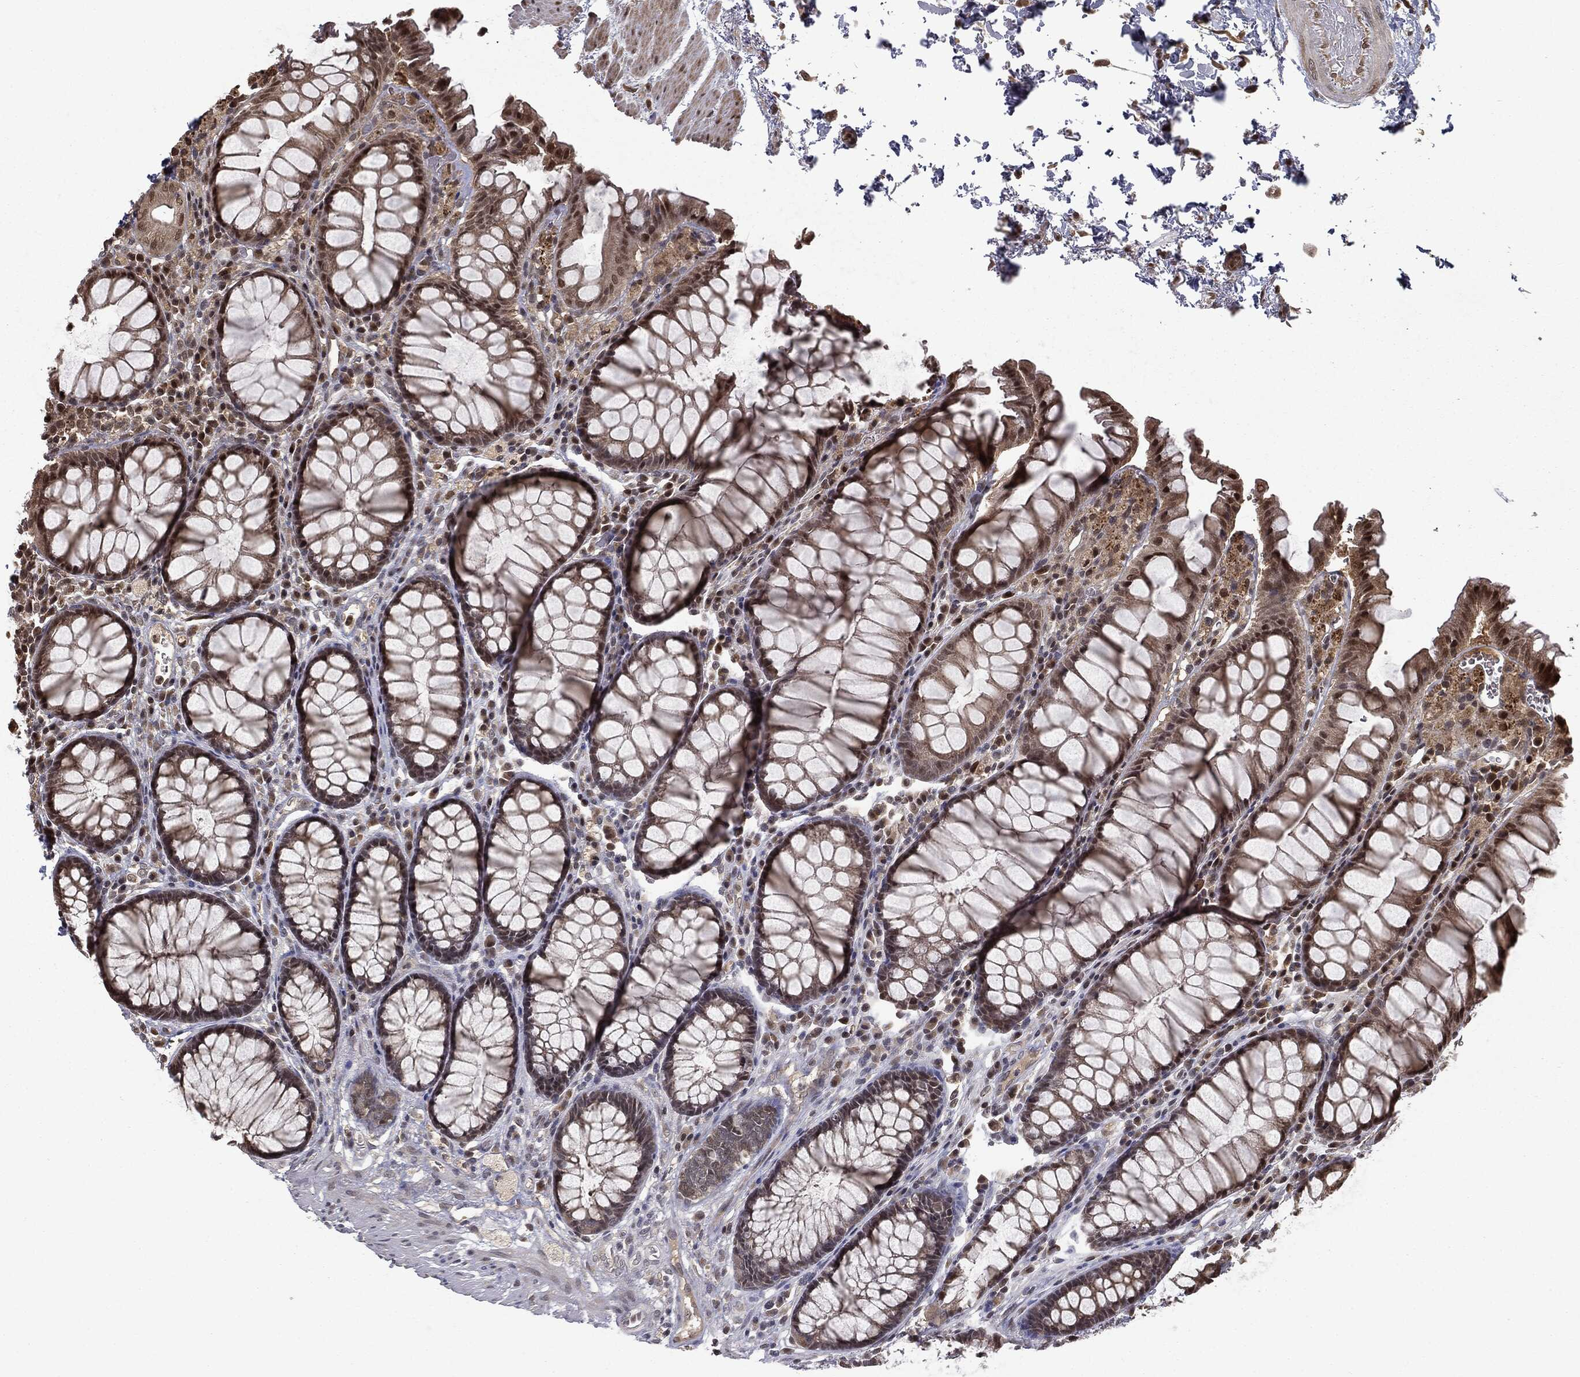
{"staining": {"intensity": "moderate", "quantity": "25%-75%", "location": "cytoplasmic/membranous,nuclear"}, "tissue": "rectum", "cell_type": "Glandular cells", "image_type": "normal", "snomed": [{"axis": "morphology", "description": "Normal tissue, NOS"}, {"axis": "topography", "description": "Rectum"}], "caption": "Immunohistochemical staining of unremarkable rectum shows medium levels of moderate cytoplasmic/membranous,nuclear expression in approximately 25%-75% of glandular cells. (brown staining indicates protein expression, while blue staining denotes nuclei).", "gene": "ZNHIT6", "patient": {"sex": "female", "age": 68}}